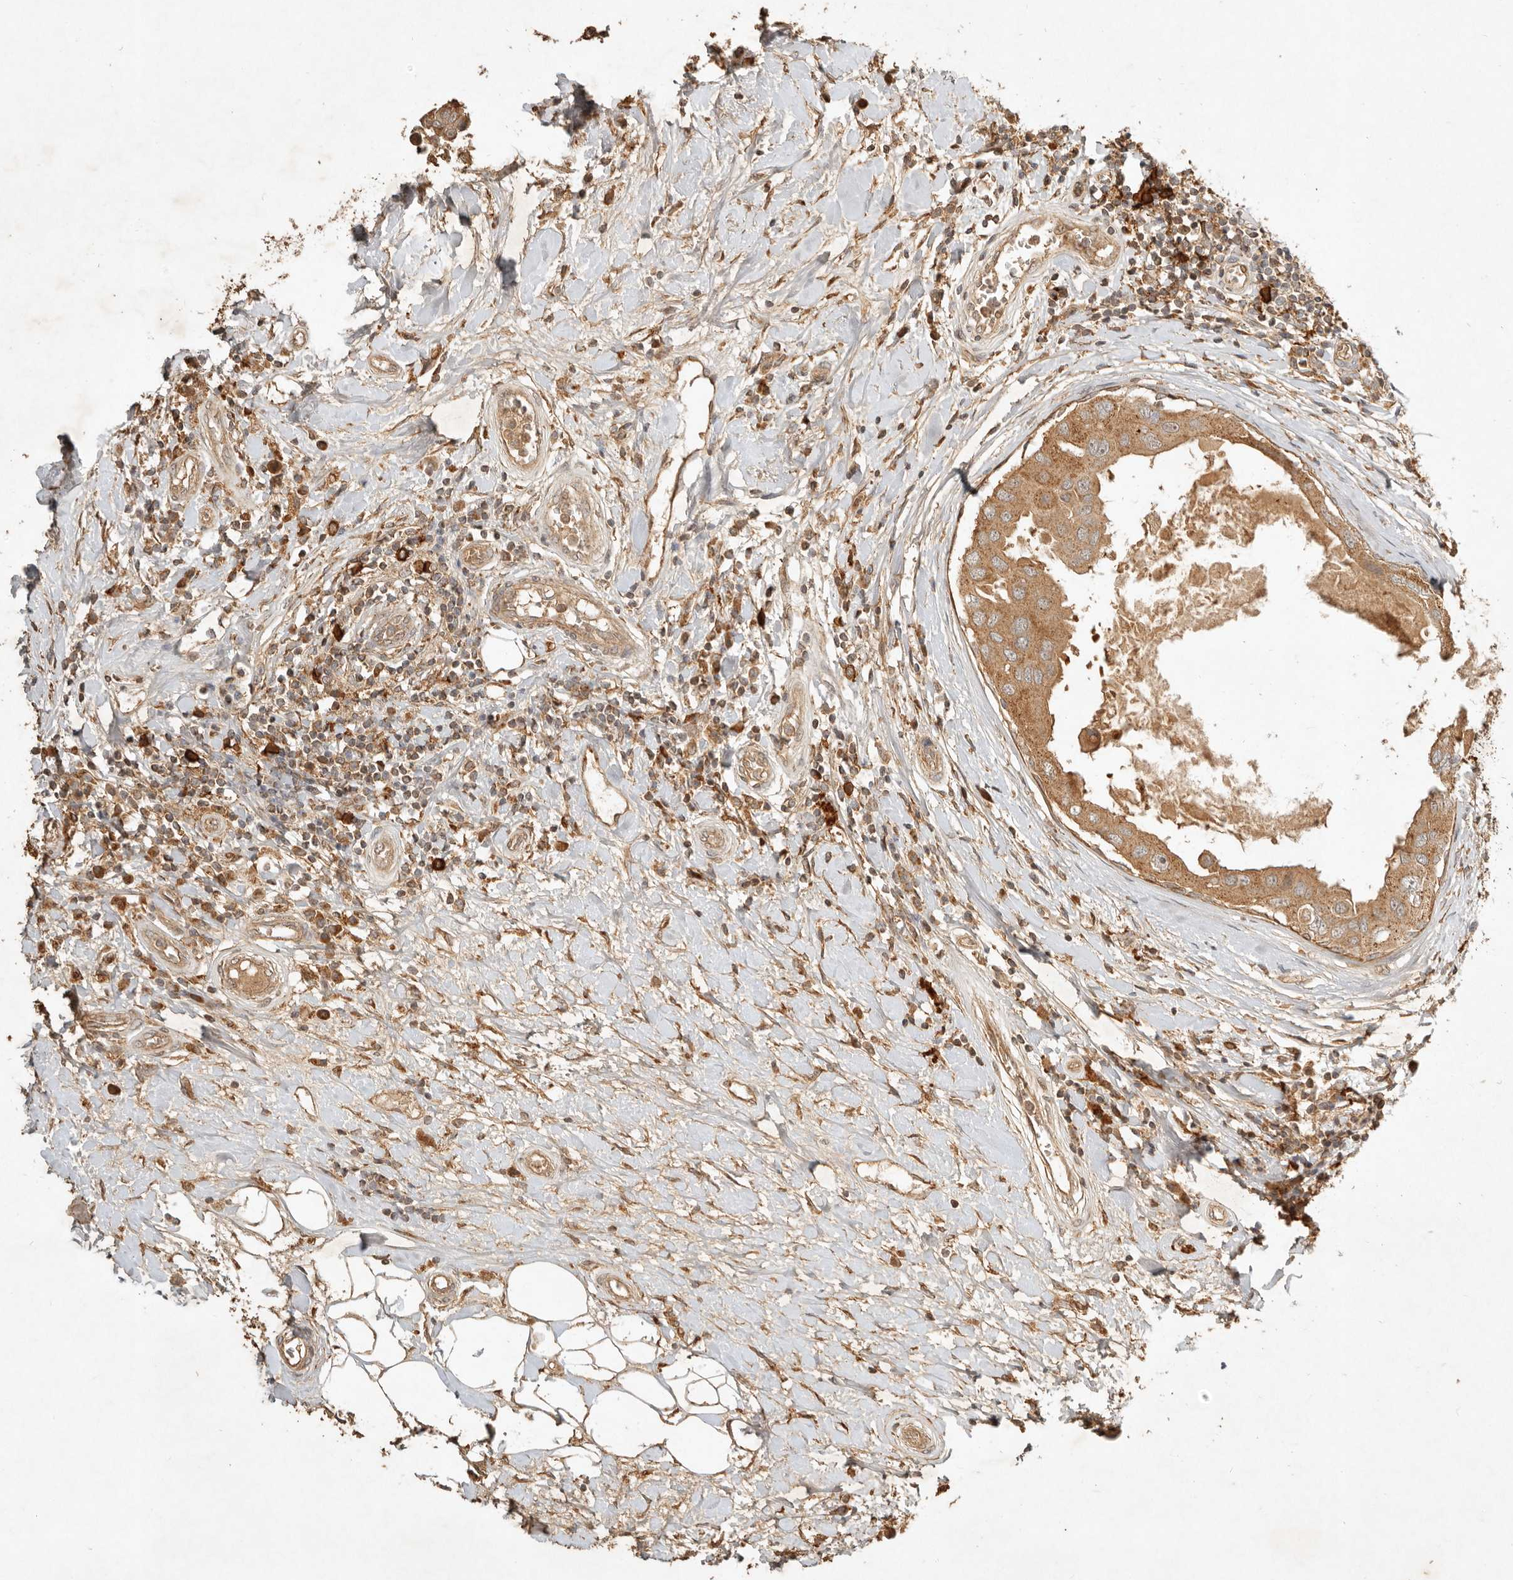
{"staining": {"intensity": "moderate", "quantity": ">75%", "location": "cytoplasmic/membranous"}, "tissue": "breast cancer", "cell_type": "Tumor cells", "image_type": "cancer", "snomed": [{"axis": "morphology", "description": "Duct carcinoma"}, {"axis": "topography", "description": "Breast"}], "caption": "Protein expression analysis of human breast infiltrating ductal carcinoma reveals moderate cytoplasmic/membranous staining in about >75% of tumor cells.", "gene": "CLEC4C", "patient": {"sex": "female", "age": 27}}